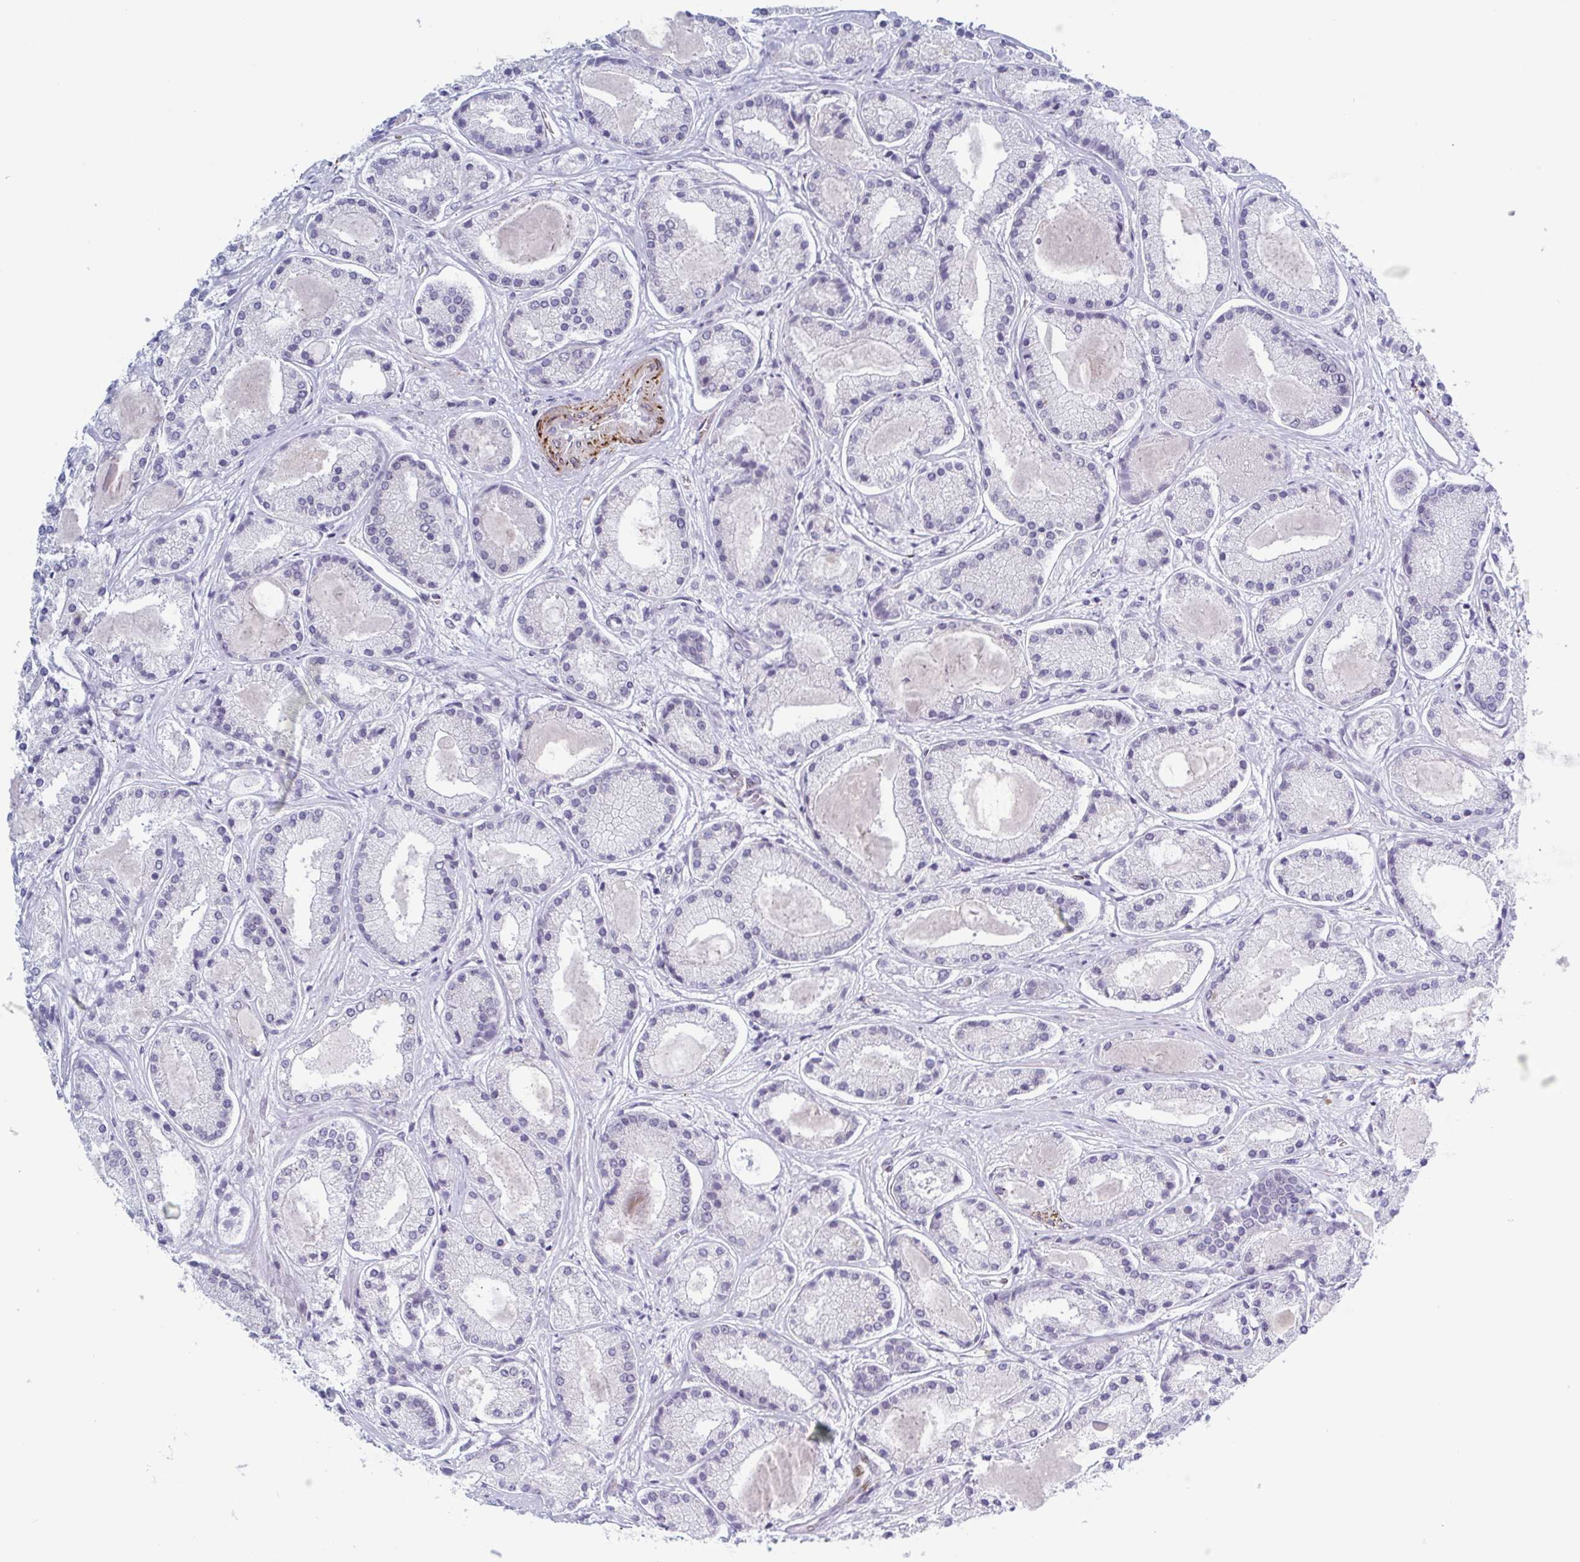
{"staining": {"intensity": "negative", "quantity": "none", "location": "none"}, "tissue": "prostate cancer", "cell_type": "Tumor cells", "image_type": "cancer", "snomed": [{"axis": "morphology", "description": "Adenocarcinoma, High grade"}, {"axis": "topography", "description": "Prostate"}], "caption": "Immunohistochemistry image of neoplastic tissue: human prostate adenocarcinoma (high-grade) stained with DAB (3,3'-diaminobenzidine) exhibits no significant protein staining in tumor cells. Nuclei are stained in blue.", "gene": "ZFP64", "patient": {"sex": "male", "age": 67}}